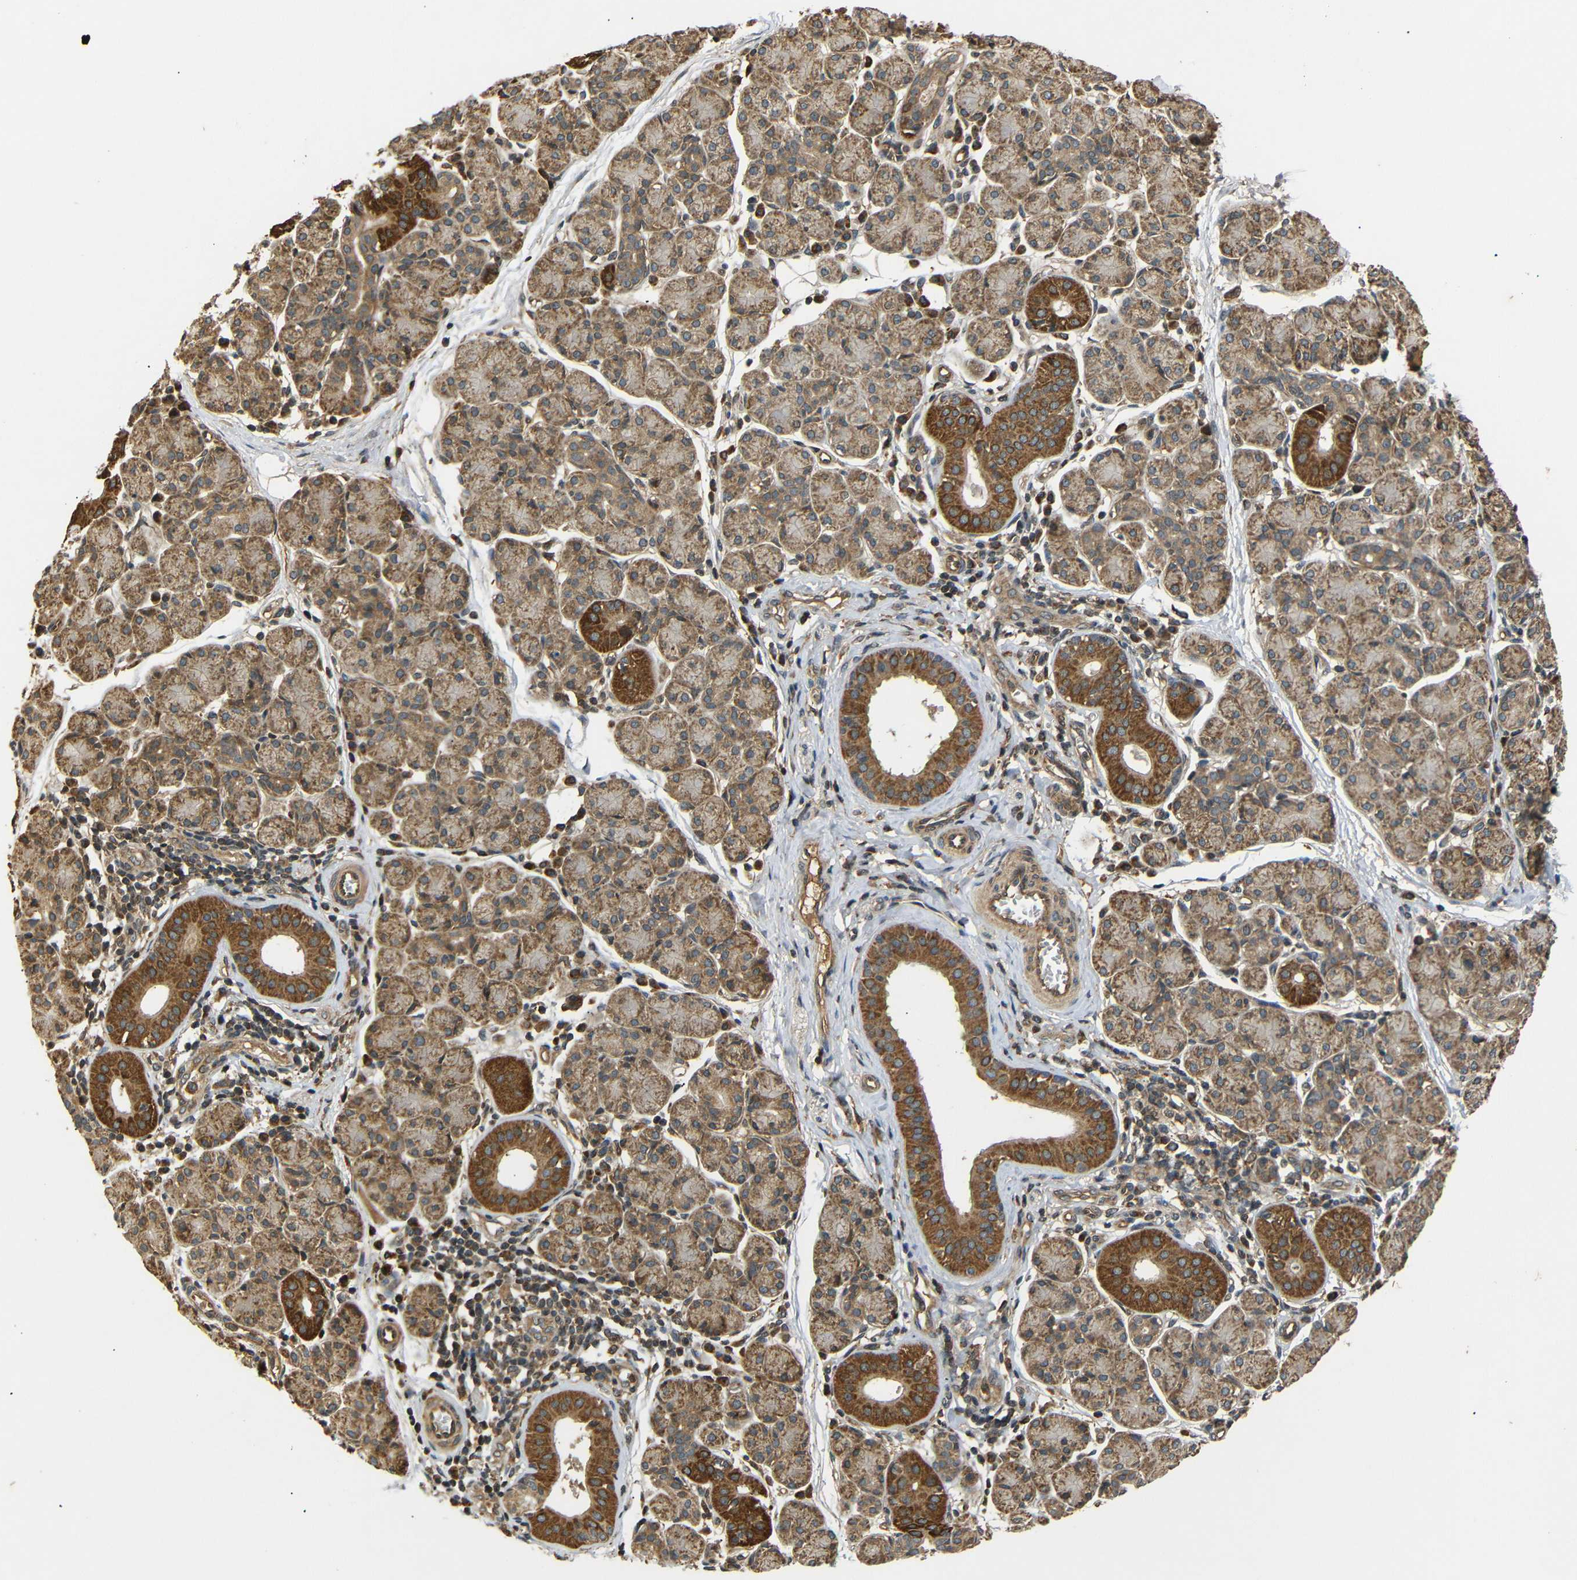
{"staining": {"intensity": "moderate", "quantity": ">75%", "location": "cytoplasmic/membranous"}, "tissue": "salivary gland", "cell_type": "Glandular cells", "image_type": "normal", "snomed": [{"axis": "morphology", "description": "Normal tissue, NOS"}, {"axis": "morphology", "description": "Inflammation, NOS"}, {"axis": "topography", "description": "Lymph node"}, {"axis": "topography", "description": "Salivary gland"}], "caption": "Salivary gland stained with DAB (3,3'-diaminobenzidine) IHC displays medium levels of moderate cytoplasmic/membranous positivity in about >75% of glandular cells. Using DAB (brown) and hematoxylin (blue) stains, captured at high magnification using brightfield microscopy.", "gene": "TANK", "patient": {"sex": "male", "age": 3}}